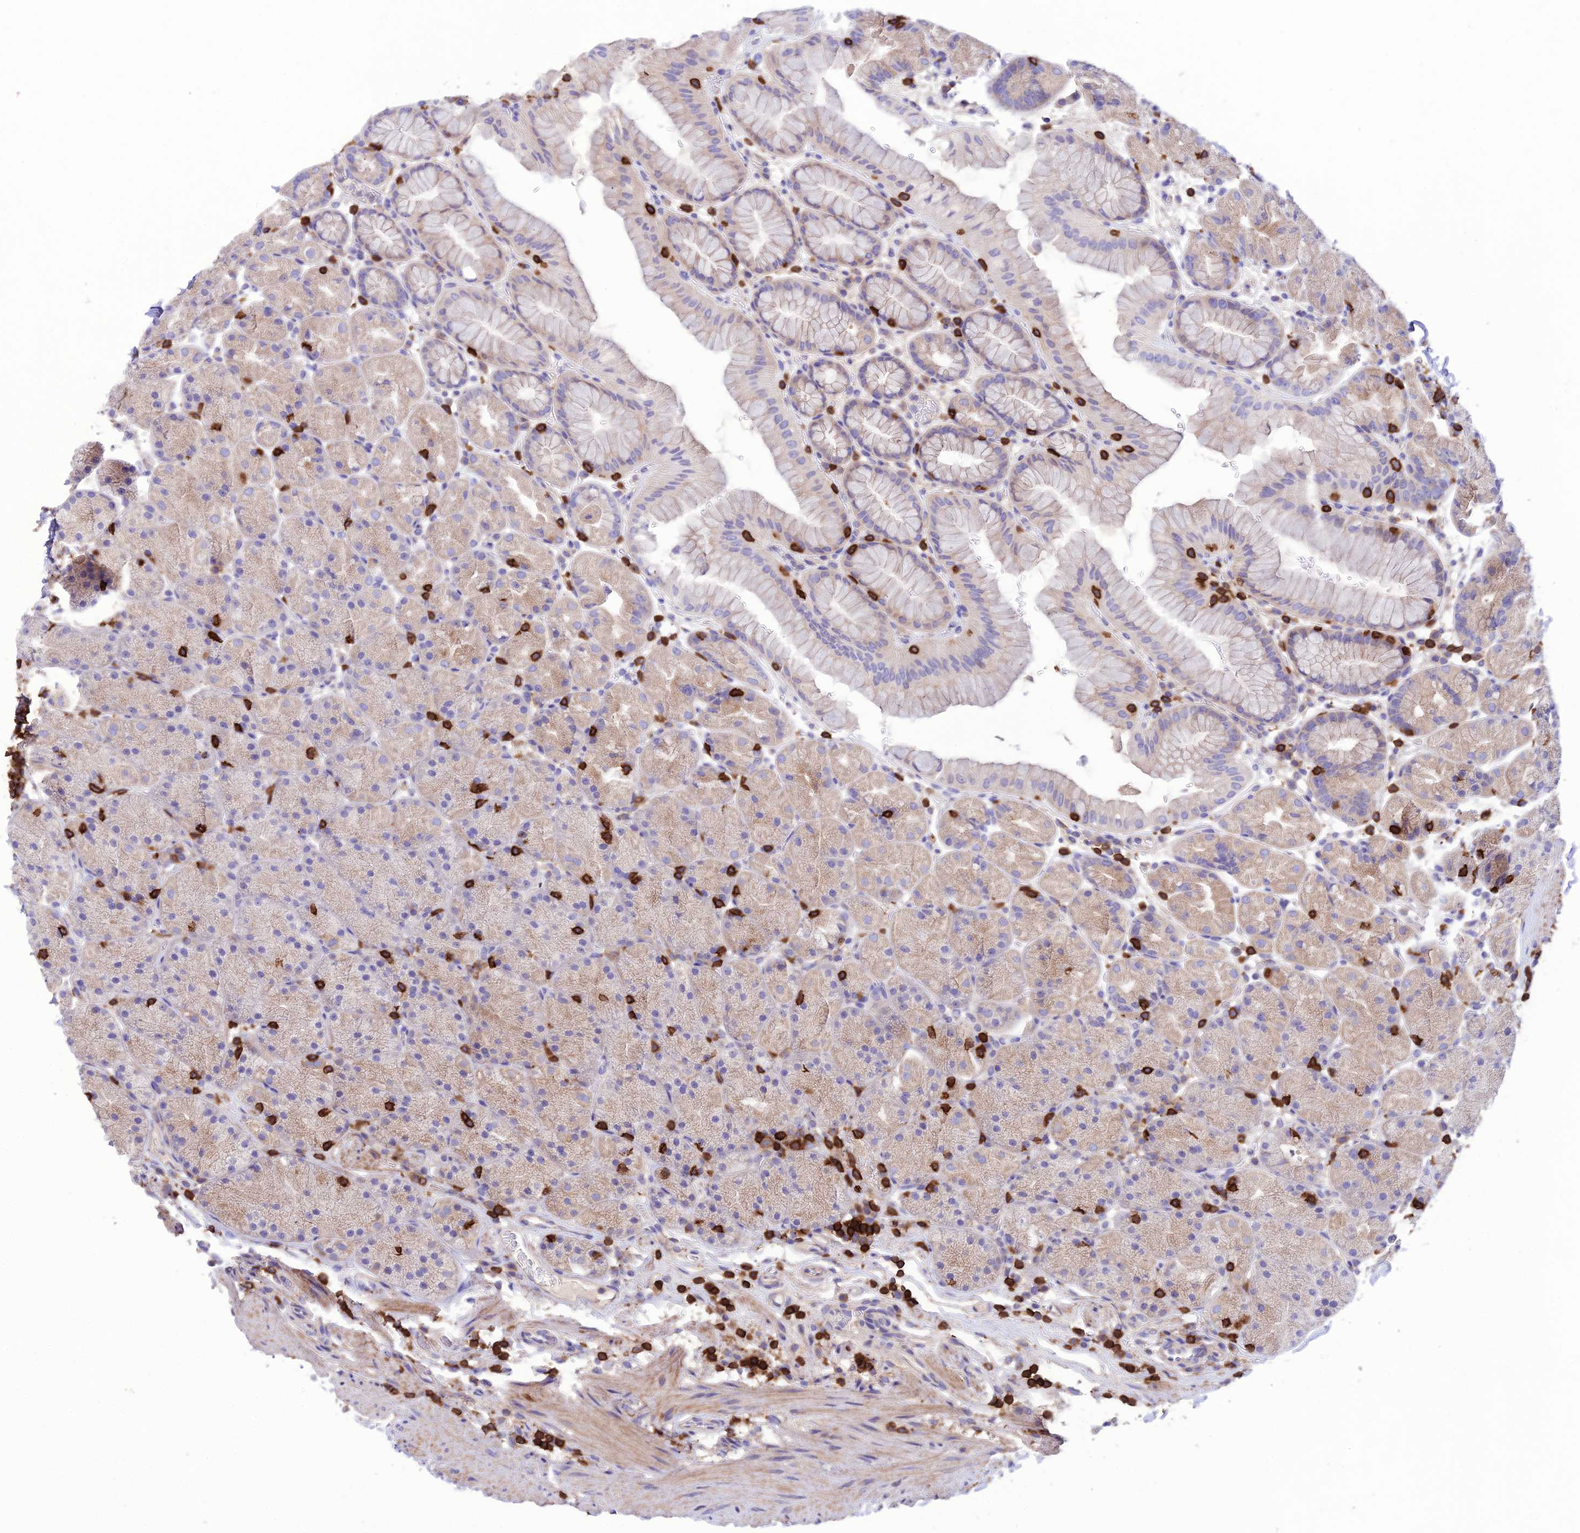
{"staining": {"intensity": "weak", "quantity": "25%-75%", "location": "cytoplasmic/membranous"}, "tissue": "stomach", "cell_type": "Glandular cells", "image_type": "normal", "snomed": [{"axis": "morphology", "description": "Normal tissue, NOS"}, {"axis": "topography", "description": "Stomach, upper"}, {"axis": "topography", "description": "Stomach, lower"}], "caption": "Unremarkable stomach was stained to show a protein in brown. There is low levels of weak cytoplasmic/membranous positivity in about 25%-75% of glandular cells. Nuclei are stained in blue.", "gene": "PTPRCAP", "patient": {"sex": "male", "age": 67}}